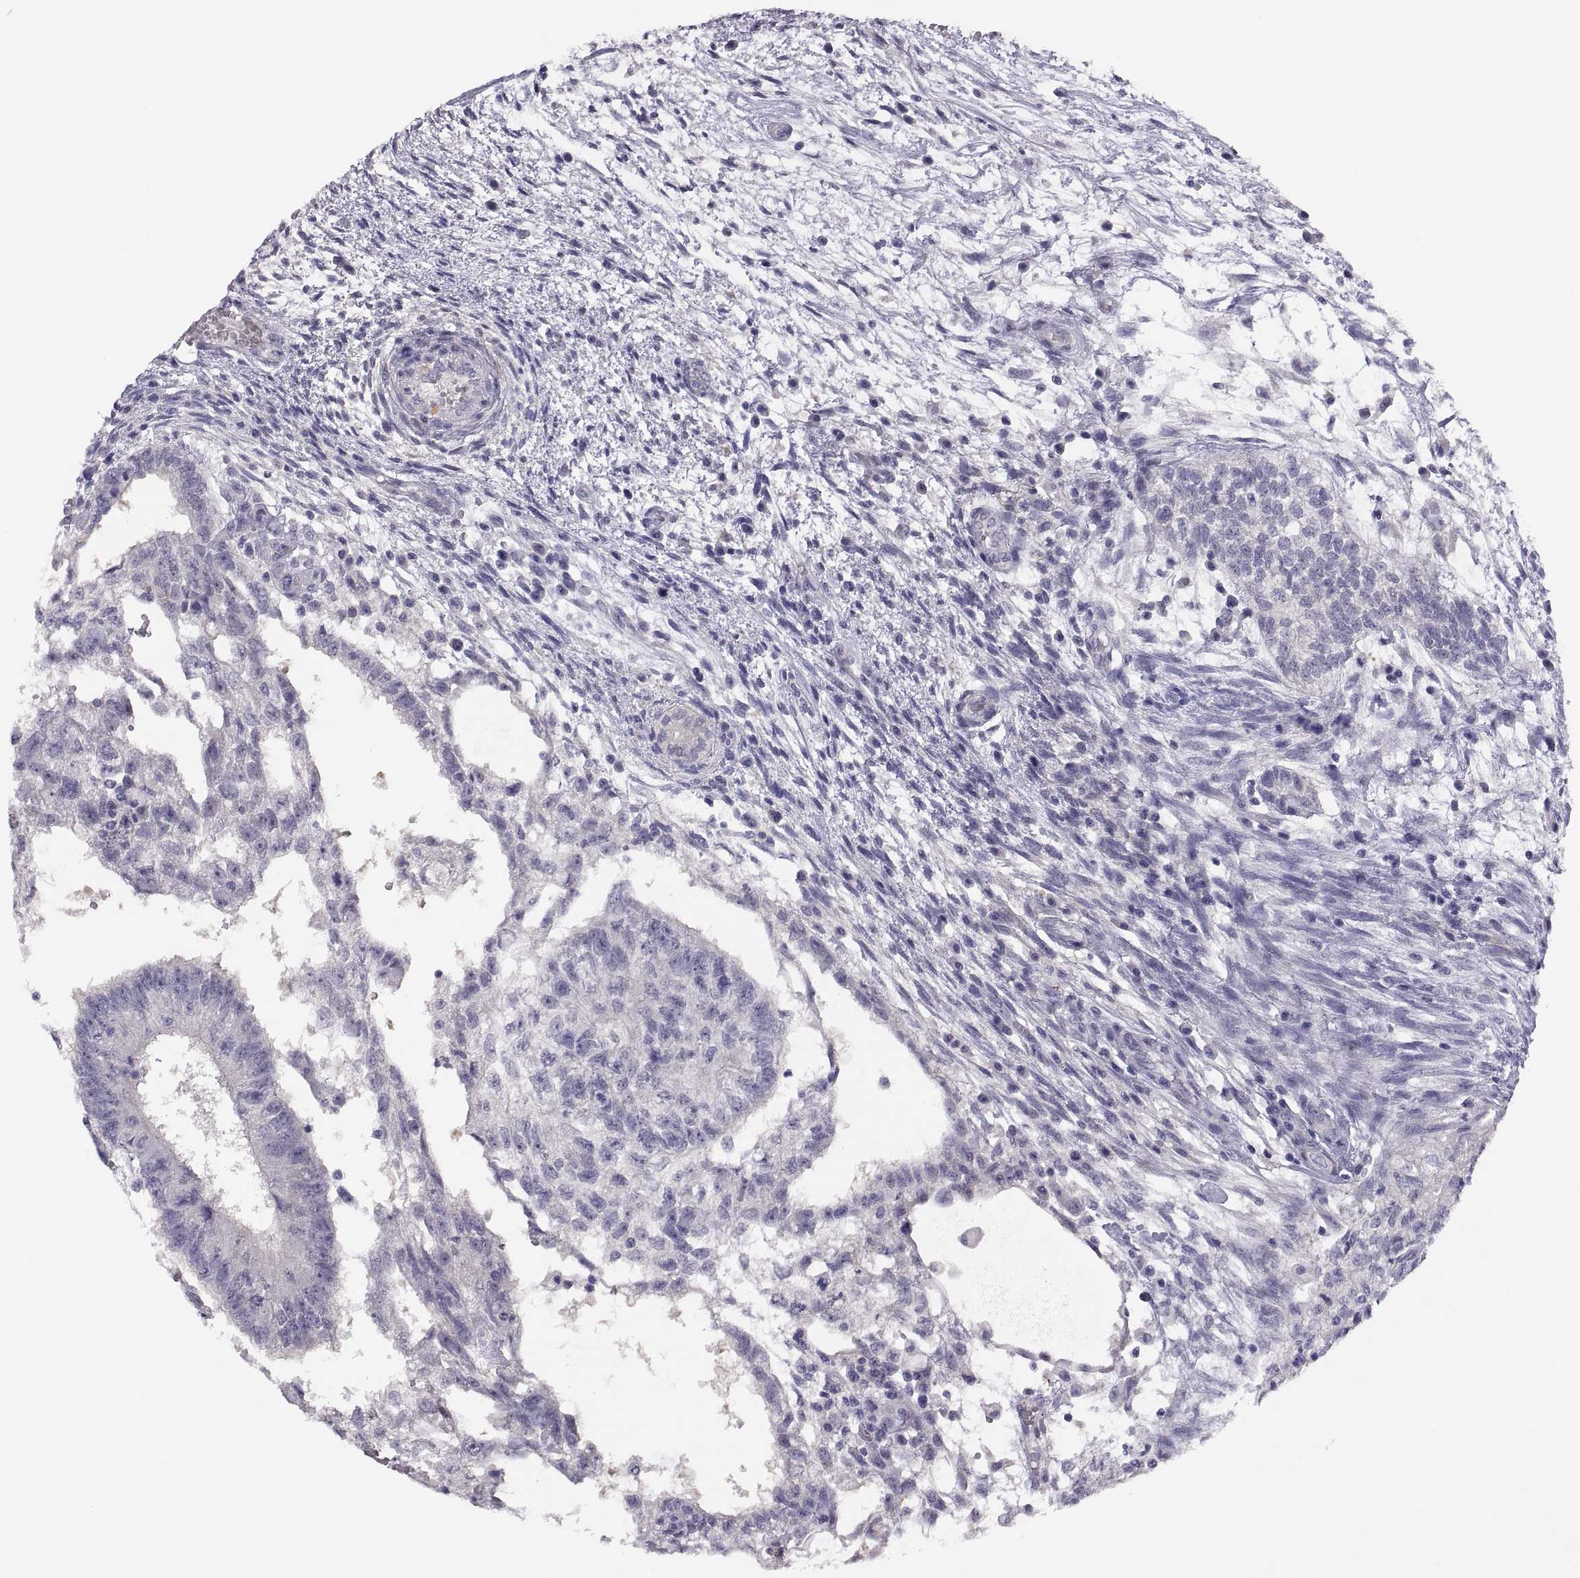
{"staining": {"intensity": "negative", "quantity": "none", "location": "none"}, "tissue": "testis cancer", "cell_type": "Tumor cells", "image_type": "cancer", "snomed": [{"axis": "morphology", "description": "Normal tissue, NOS"}, {"axis": "morphology", "description": "Carcinoma, Embryonal, NOS"}, {"axis": "topography", "description": "Testis"}, {"axis": "topography", "description": "Epididymis"}], "caption": "Tumor cells are negative for protein expression in human testis embryonal carcinoma.", "gene": "STRC", "patient": {"sex": "male", "age": 32}}